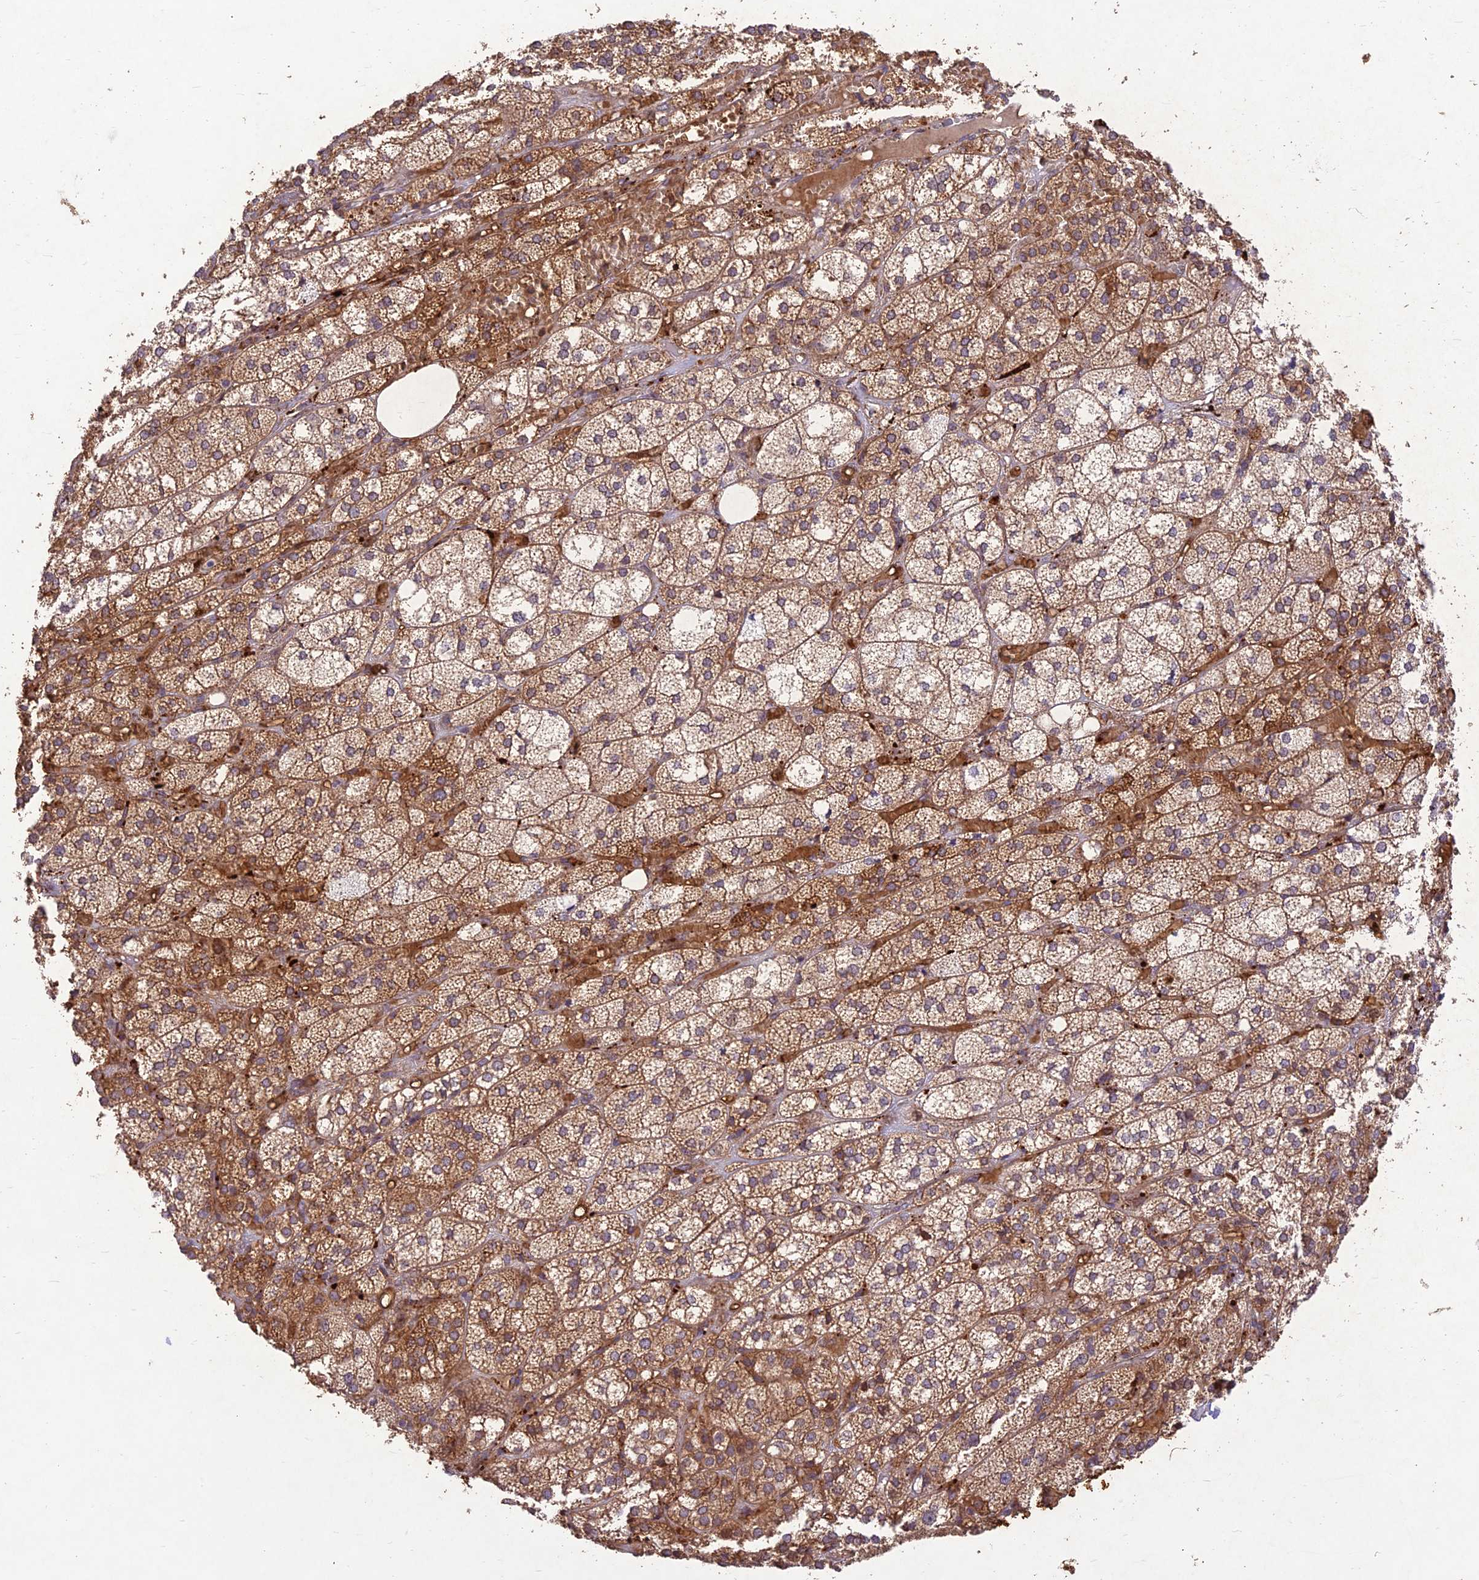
{"staining": {"intensity": "strong", "quantity": ">75%", "location": "cytoplasmic/membranous"}, "tissue": "adrenal gland", "cell_type": "Glandular cells", "image_type": "normal", "snomed": [{"axis": "morphology", "description": "Normal tissue, NOS"}, {"axis": "topography", "description": "Adrenal gland"}], "caption": "A brown stain labels strong cytoplasmic/membranous expression of a protein in glandular cells of benign human adrenal gland. The staining was performed using DAB (3,3'-diaminobenzidine), with brown indicating positive protein expression. Nuclei are stained blue with hematoxylin.", "gene": "PPP1R11", "patient": {"sex": "female", "age": 61}}